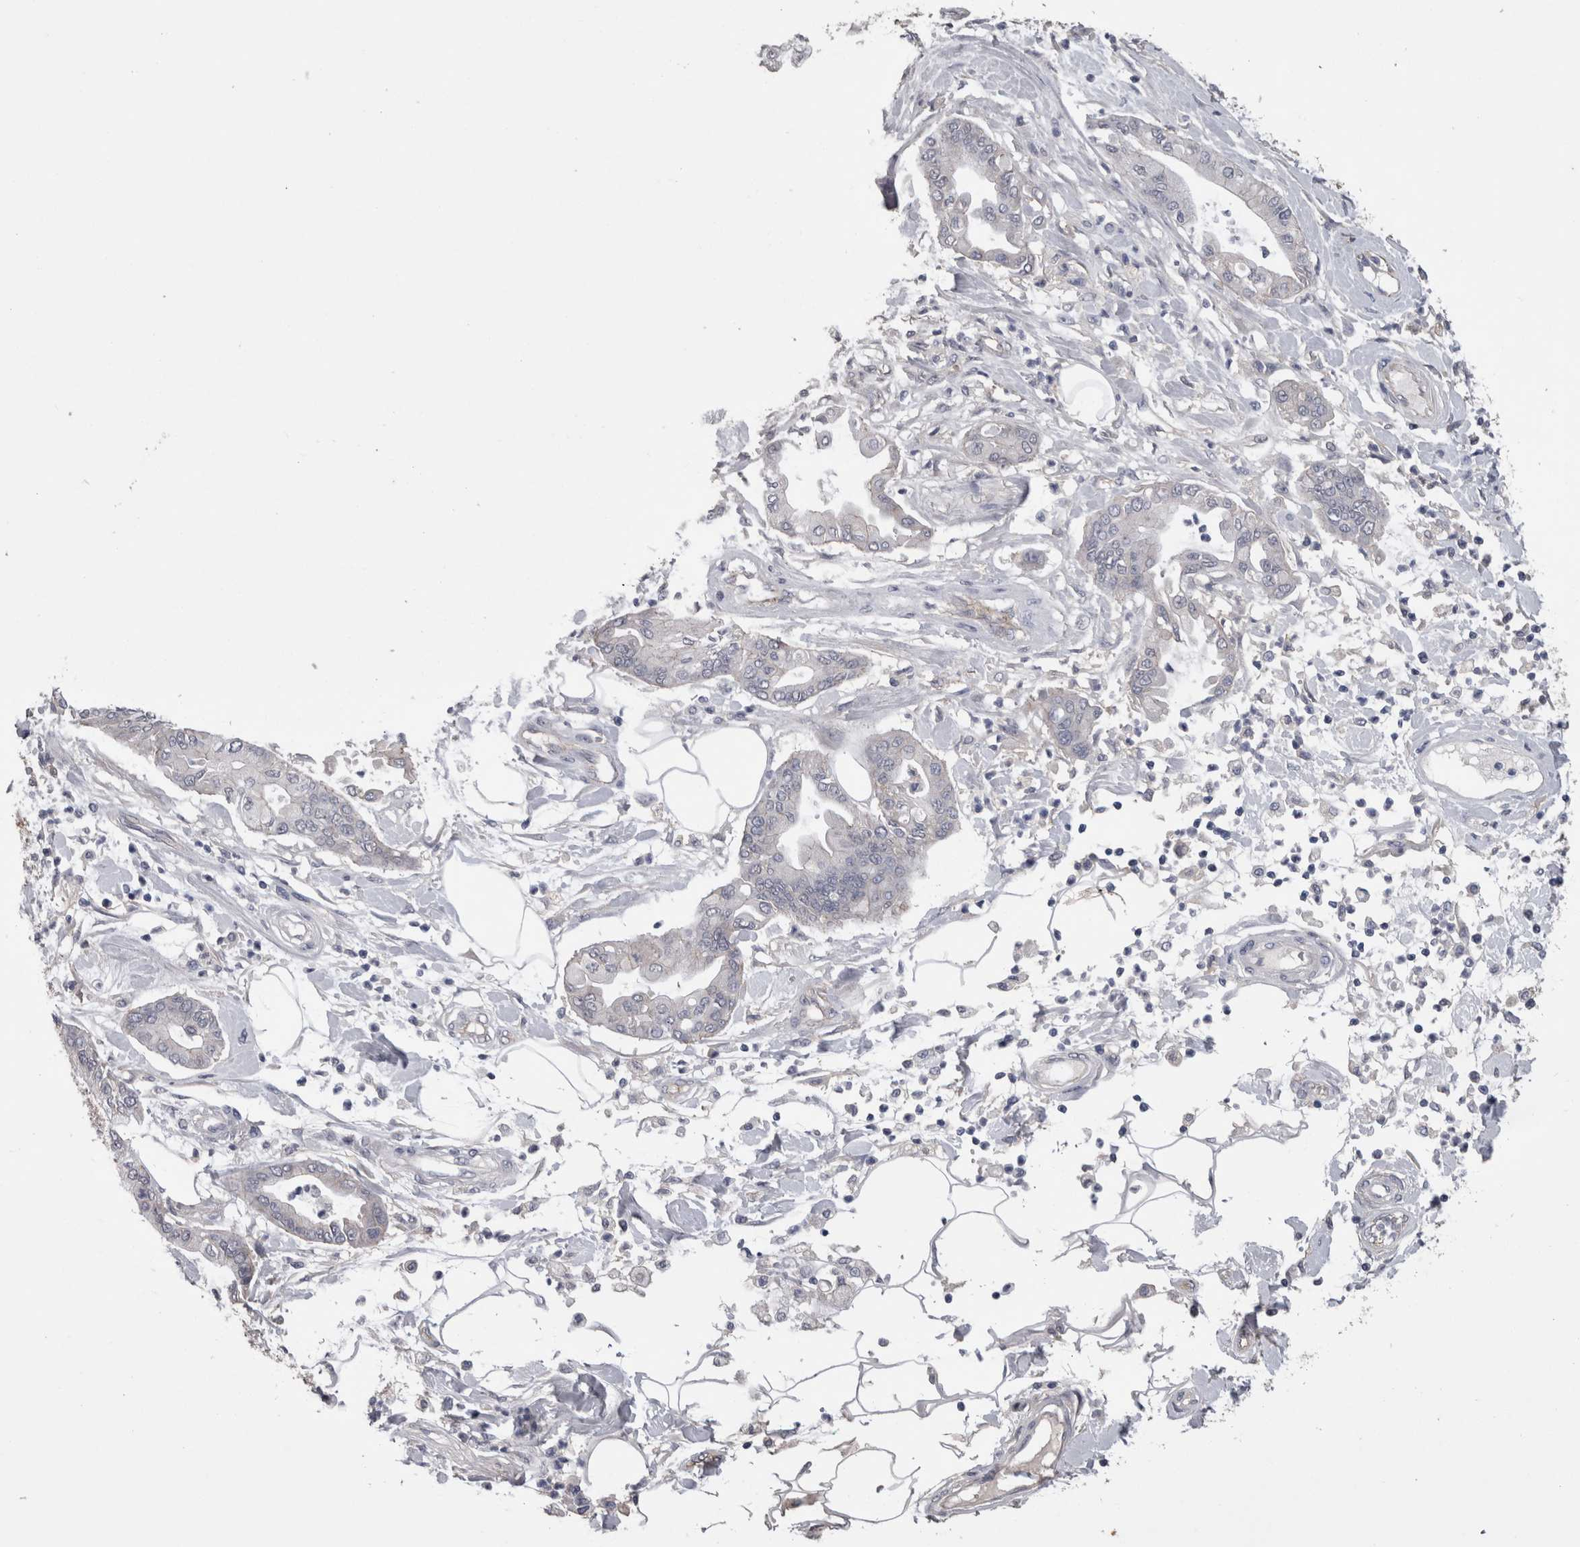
{"staining": {"intensity": "negative", "quantity": "none", "location": "none"}, "tissue": "pancreatic cancer", "cell_type": "Tumor cells", "image_type": "cancer", "snomed": [{"axis": "morphology", "description": "Adenocarcinoma, NOS"}, {"axis": "morphology", "description": "Adenocarcinoma, metastatic, NOS"}, {"axis": "topography", "description": "Lymph node"}, {"axis": "topography", "description": "Pancreas"}, {"axis": "topography", "description": "Duodenum"}], "caption": "A micrograph of human pancreatic cancer is negative for staining in tumor cells.", "gene": "NECTIN2", "patient": {"sex": "female", "age": 64}}